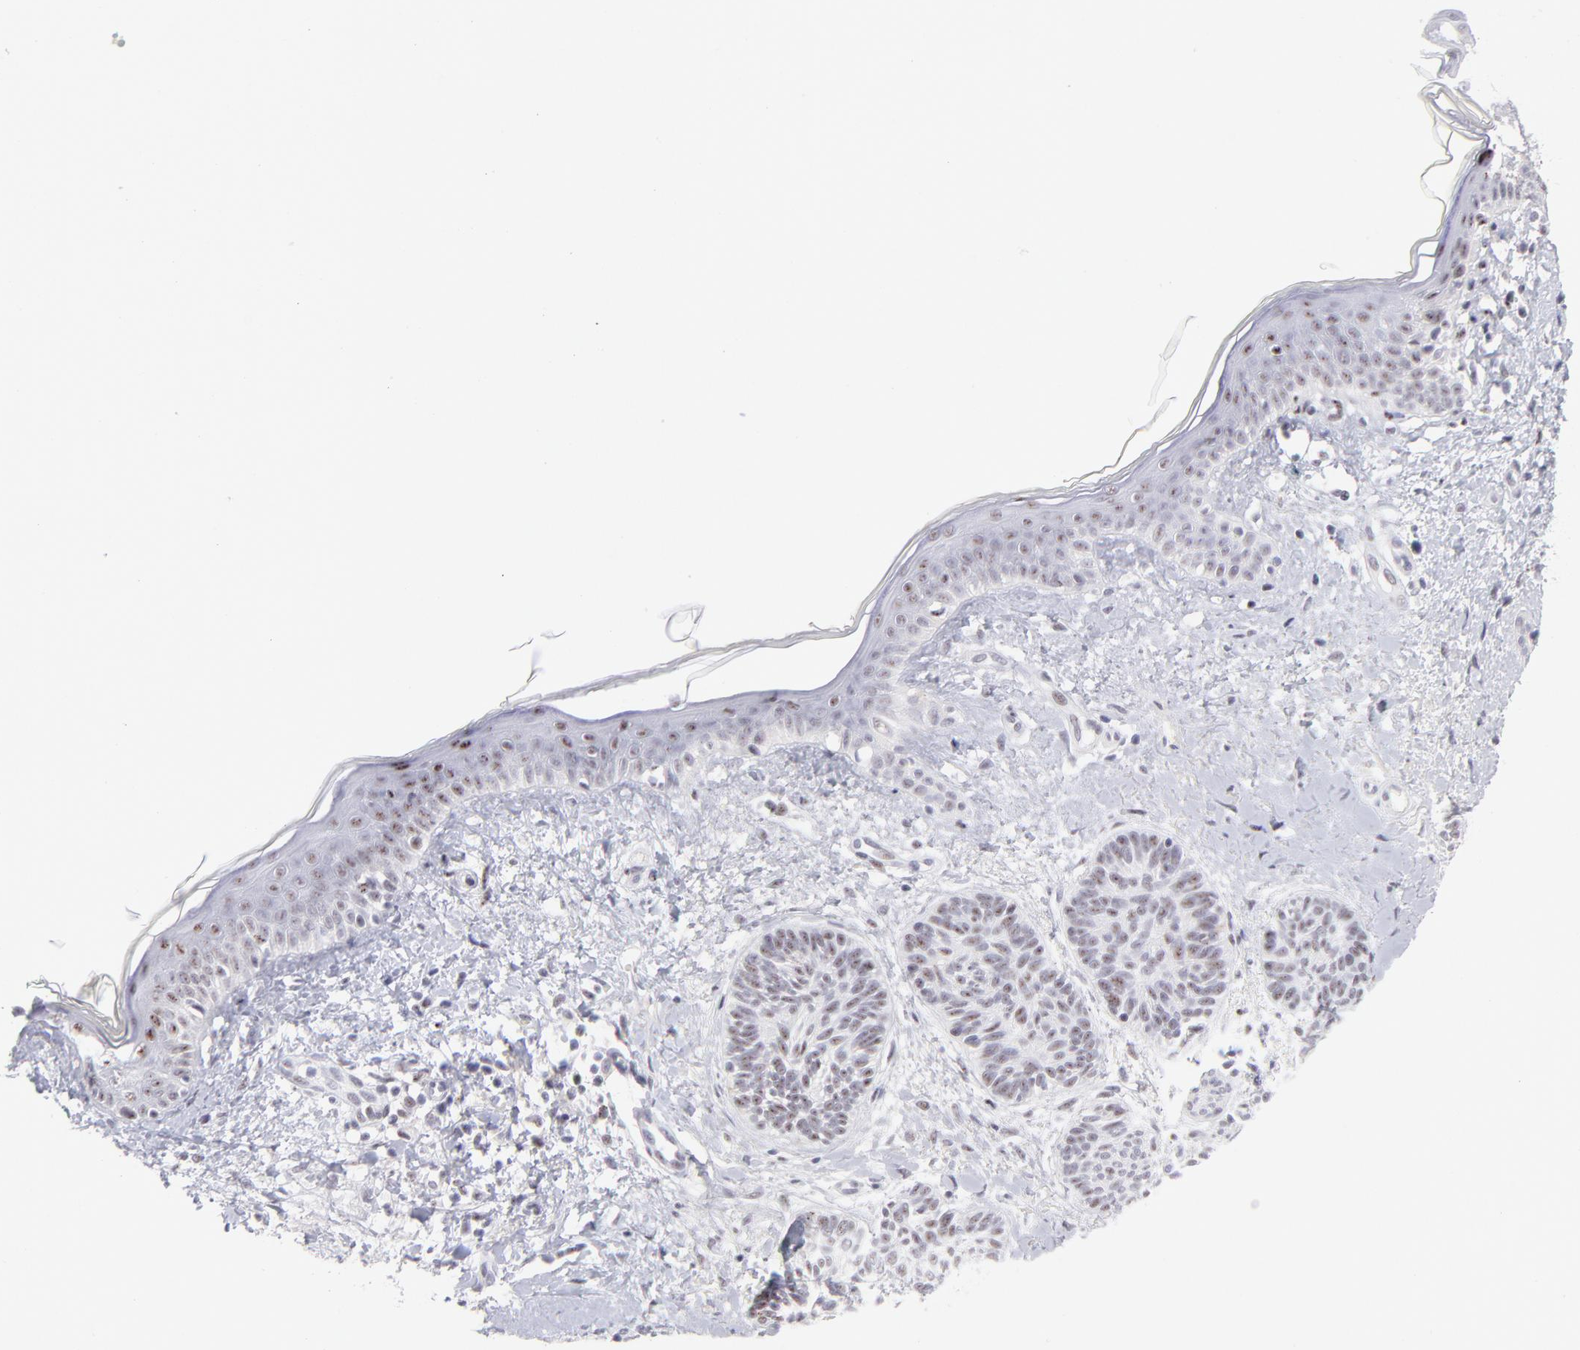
{"staining": {"intensity": "weak", "quantity": "25%-75%", "location": "nuclear"}, "tissue": "skin cancer", "cell_type": "Tumor cells", "image_type": "cancer", "snomed": [{"axis": "morphology", "description": "Normal tissue, NOS"}, {"axis": "morphology", "description": "Basal cell carcinoma"}, {"axis": "topography", "description": "Skin"}], "caption": "Immunohistochemical staining of human skin cancer shows low levels of weak nuclear protein positivity in approximately 25%-75% of tumor cells.", "gene": "CDC25C", "patient": {"sex": "male", "age": 63}}